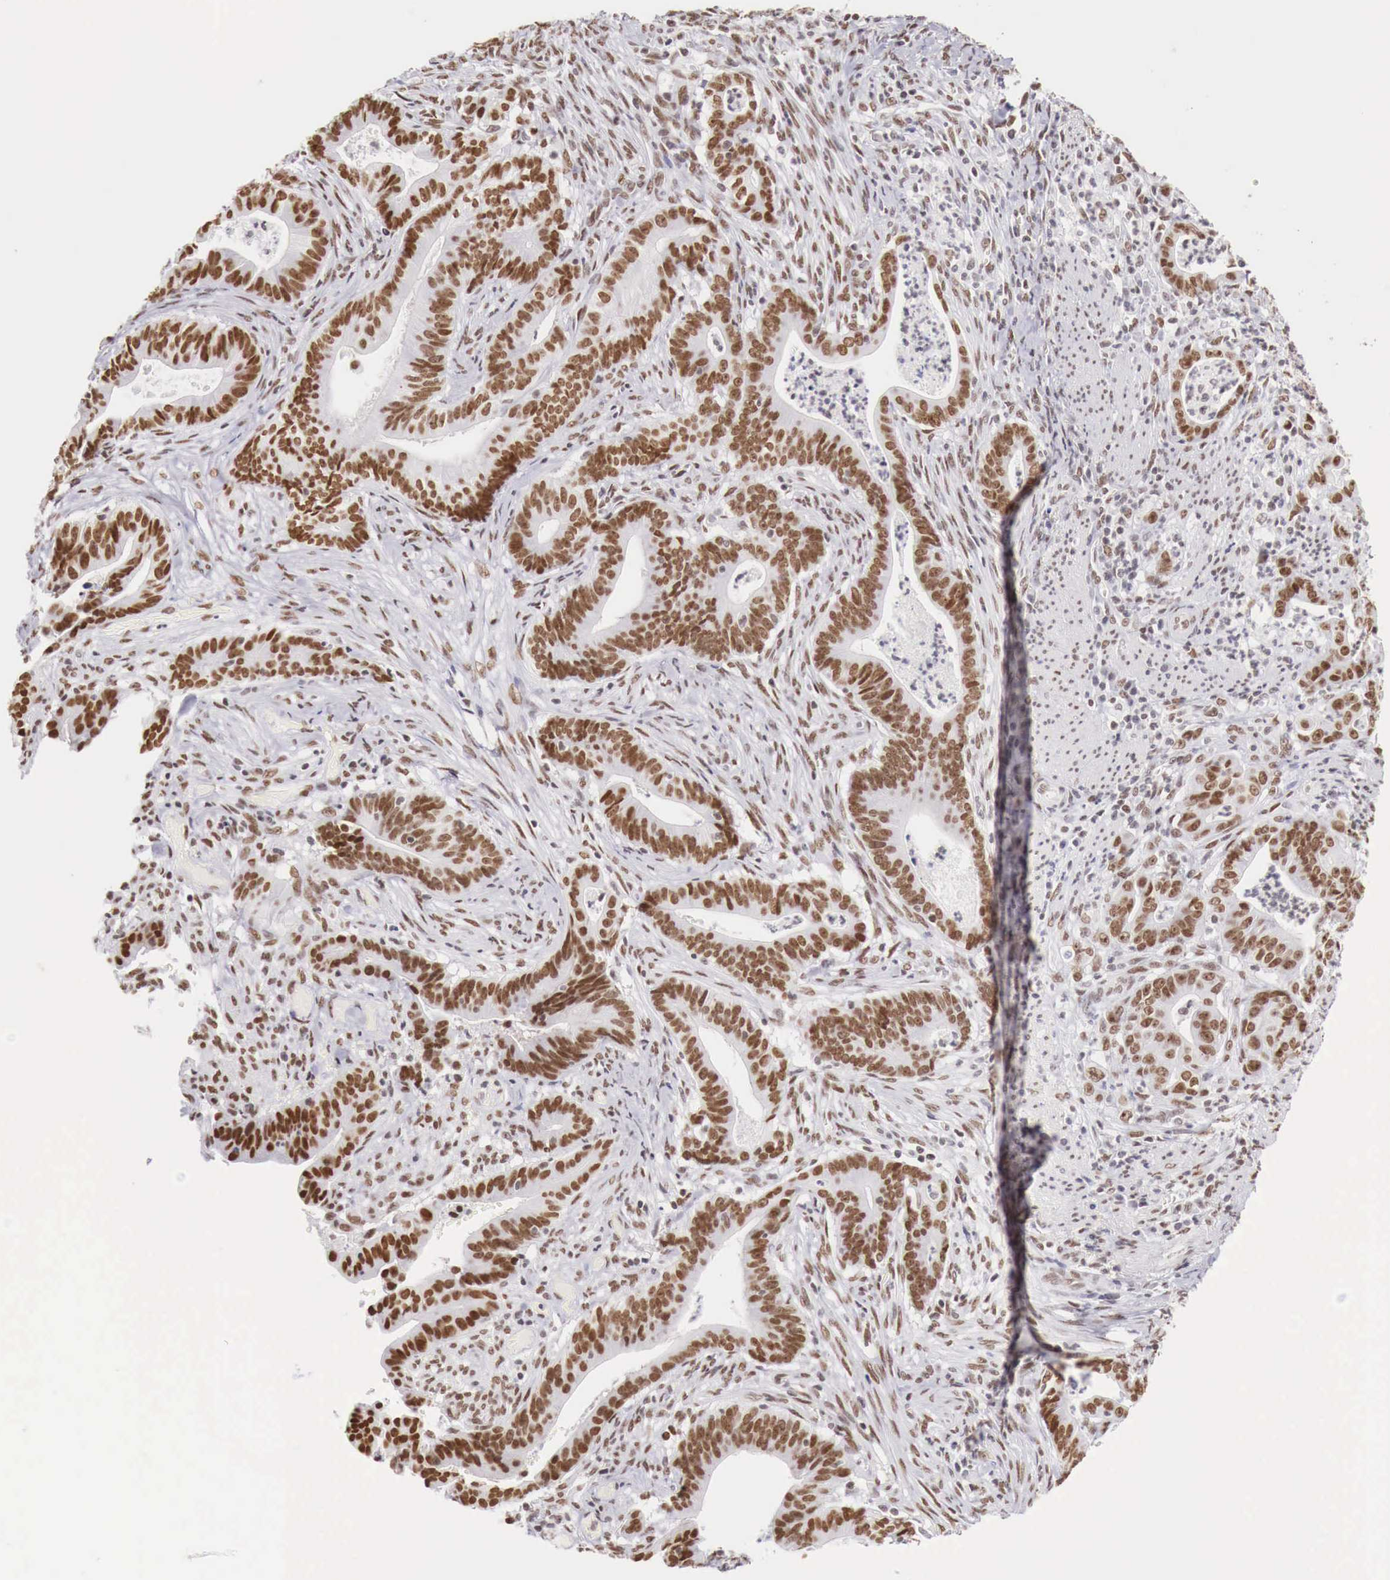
{"staining": {"intensity": "moderate", "quantity": "25%-75%", "location": "nuclear"}, "tissue": "stomach cancer", "cell_type": "Tumor cells", "image_type": "cancer", "snomed": [{"axis": "morphology", "description": "Adenocarcinoma, NOS"}, {"axis": "topography", "description": "Stomach, lower"}], "caption": "Protein staining of adenocarcinoma (stomach) tissue reveals moderate nuclear positivity in about 25%-75% of tumor cells.", "gene": "PHF14", "patient": {"sex": "female", "age": 86}}